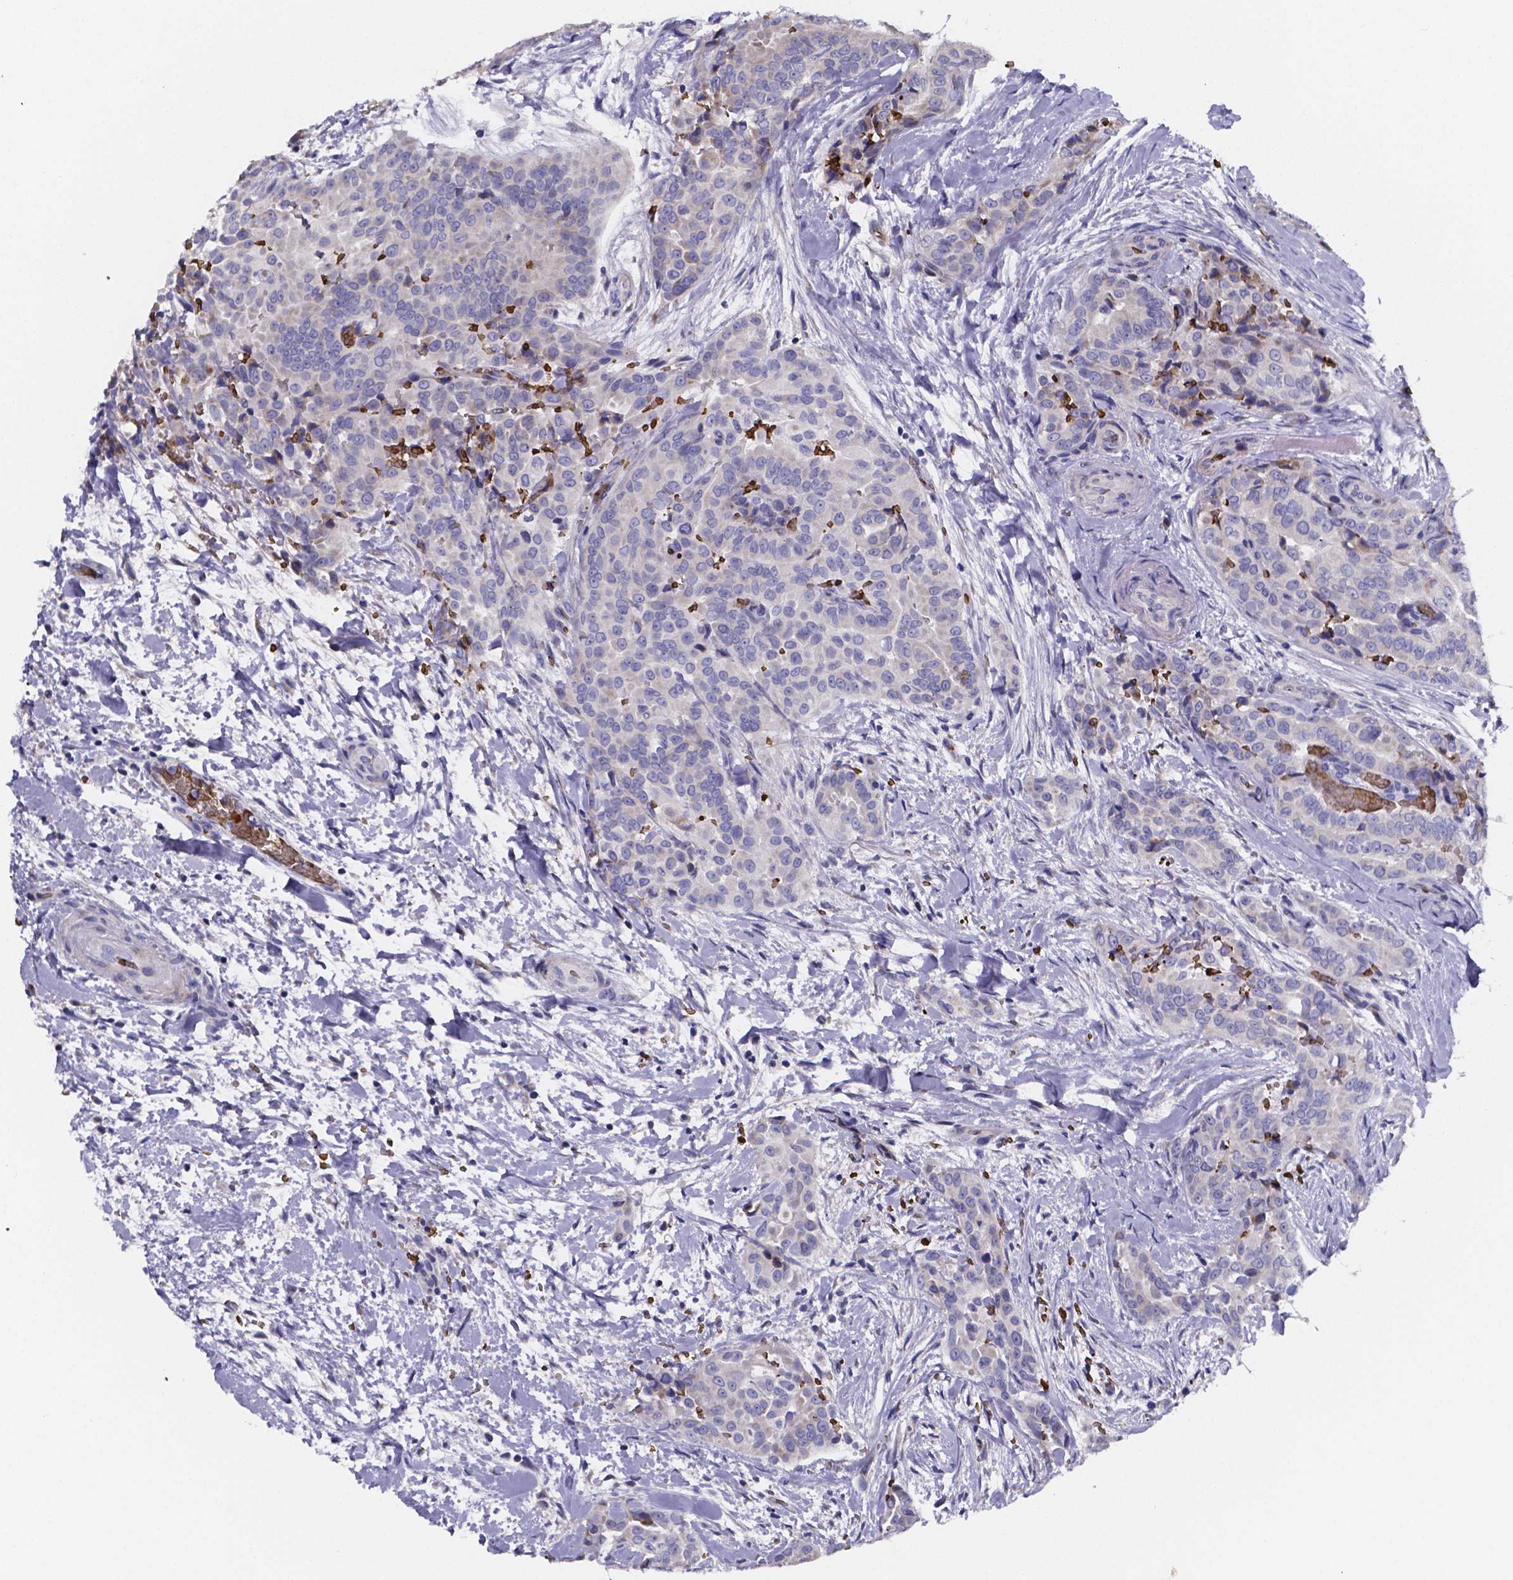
{"staining": {"intensity": "negative", "quantity": "none", "location": "none"}, "tissue": "thyroid cancer", "cell_type": "Tumor cells", "image_type": "cancer", "snomed": [{"axis": "morphology", "description": "Papillary adenocarcinoma, NOS"}, {"axis": "topography", "description": "Thyroid gland"}], "caption": "A high-resolution histopathology image shows immunohistochemistry staining of thyroid cancer (papillary adenocarcinoma), which exhibits no significant expression in tumor cells.", "gene": "GABRA3", "patient": {"sex": "male", "age": 61}}